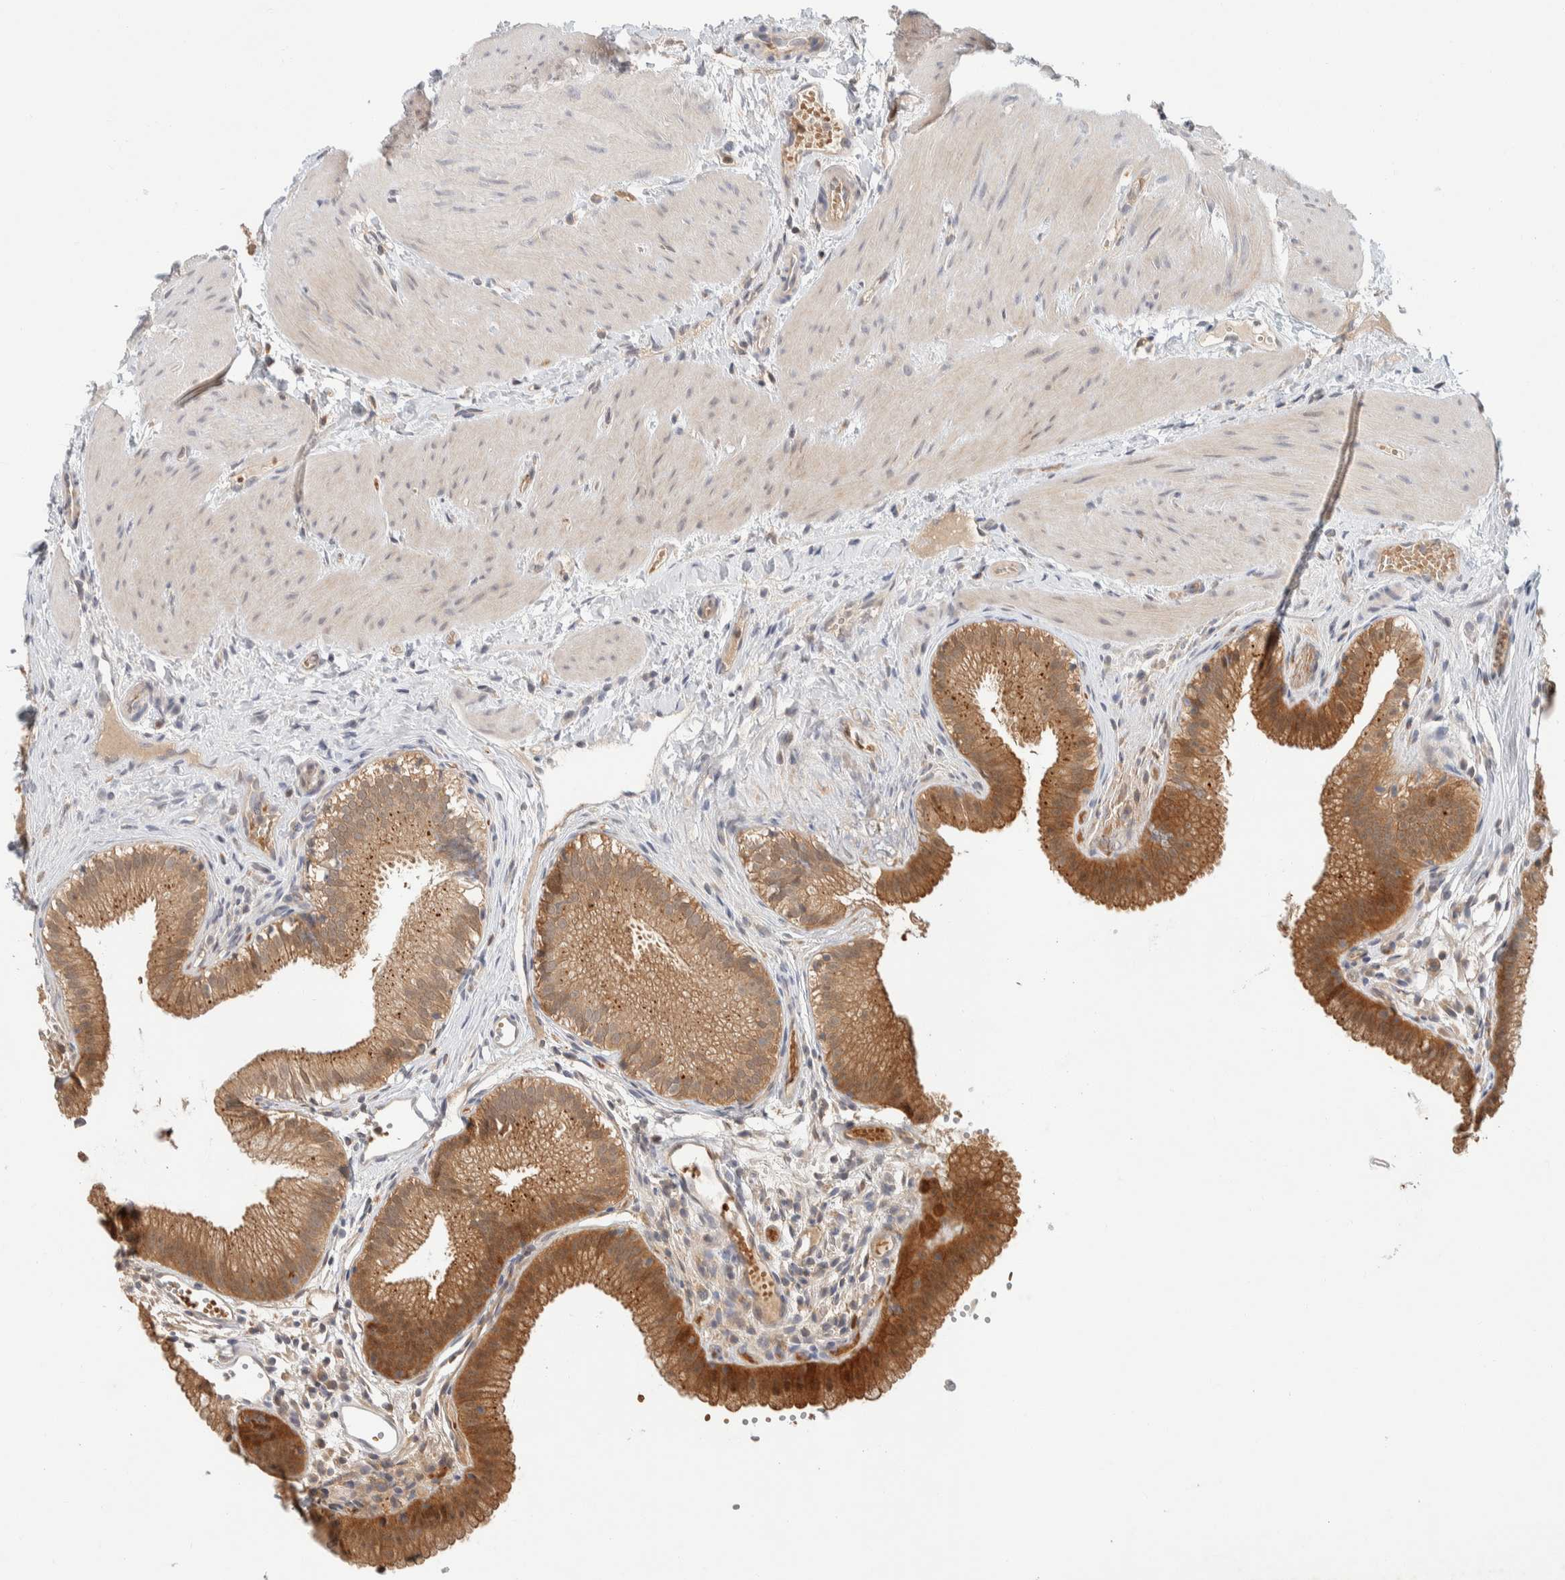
{"staining": {"intensity": "moderate", "quantity": ">75%", "location": "cytoplasmic/membranous"}, "tissue": "gallbladder", "cell_type": "Glandular cells", "image_type": "normal", "snomed": [{"axis": "morphology", "description": "Normal tissue, NOS"}, {"axis": "topography", "description": "Gallbladder"}], "caption": "Benign gallbladder exhibits moderate cytoplasmic/membranous expression in about >75% of glandular cells The staining was performed using DAB (3,3'-diaminobenzidine) to visualize the protein expression in brown, while the nuclei were stained in blue with hematoxylin (Magnification: 20x)..", "gene": "GCLM", "patient": {"sex": "female", "age": 26}}